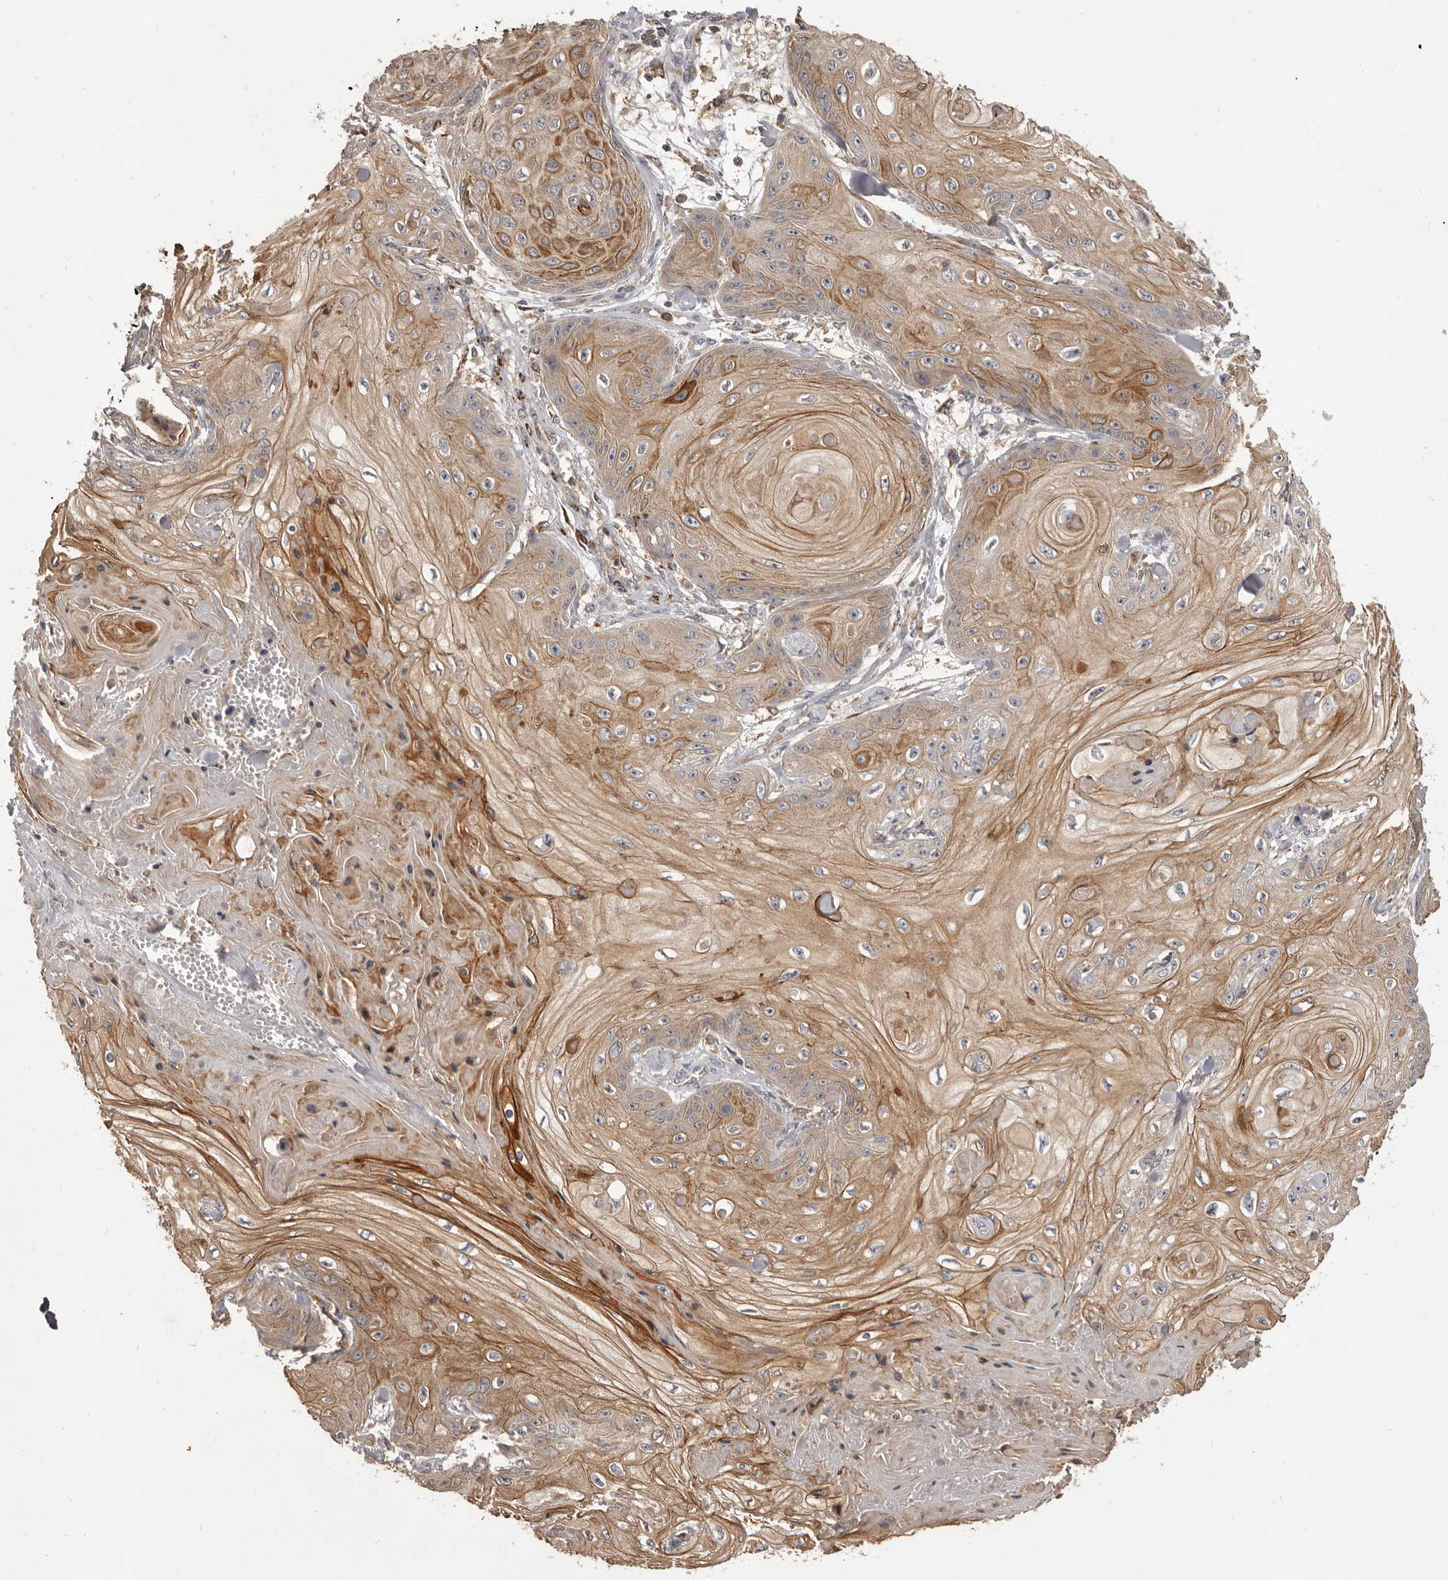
{"staining": {"intensity": "moderate", "quantity": ">75%", "location": "cytoplasmic/membranous"}, "tissue": "skin cancer", "cell_type": "Tumor cells", "image_type": "cancer", "snomed": [{"axis": "morphology", "description": "Squamous cell carcinoma, NOS"}, {"axis": "topography", "description": "Skin"}], "caption": "This is a histology image of IHC staining of squamous cell carcinoma (skin), which shows moderate staining in the cytoplasmic/membranous of tumor cells.", "gene": "GLIPR2", "patient": {"sex": "male", "age": 74}}